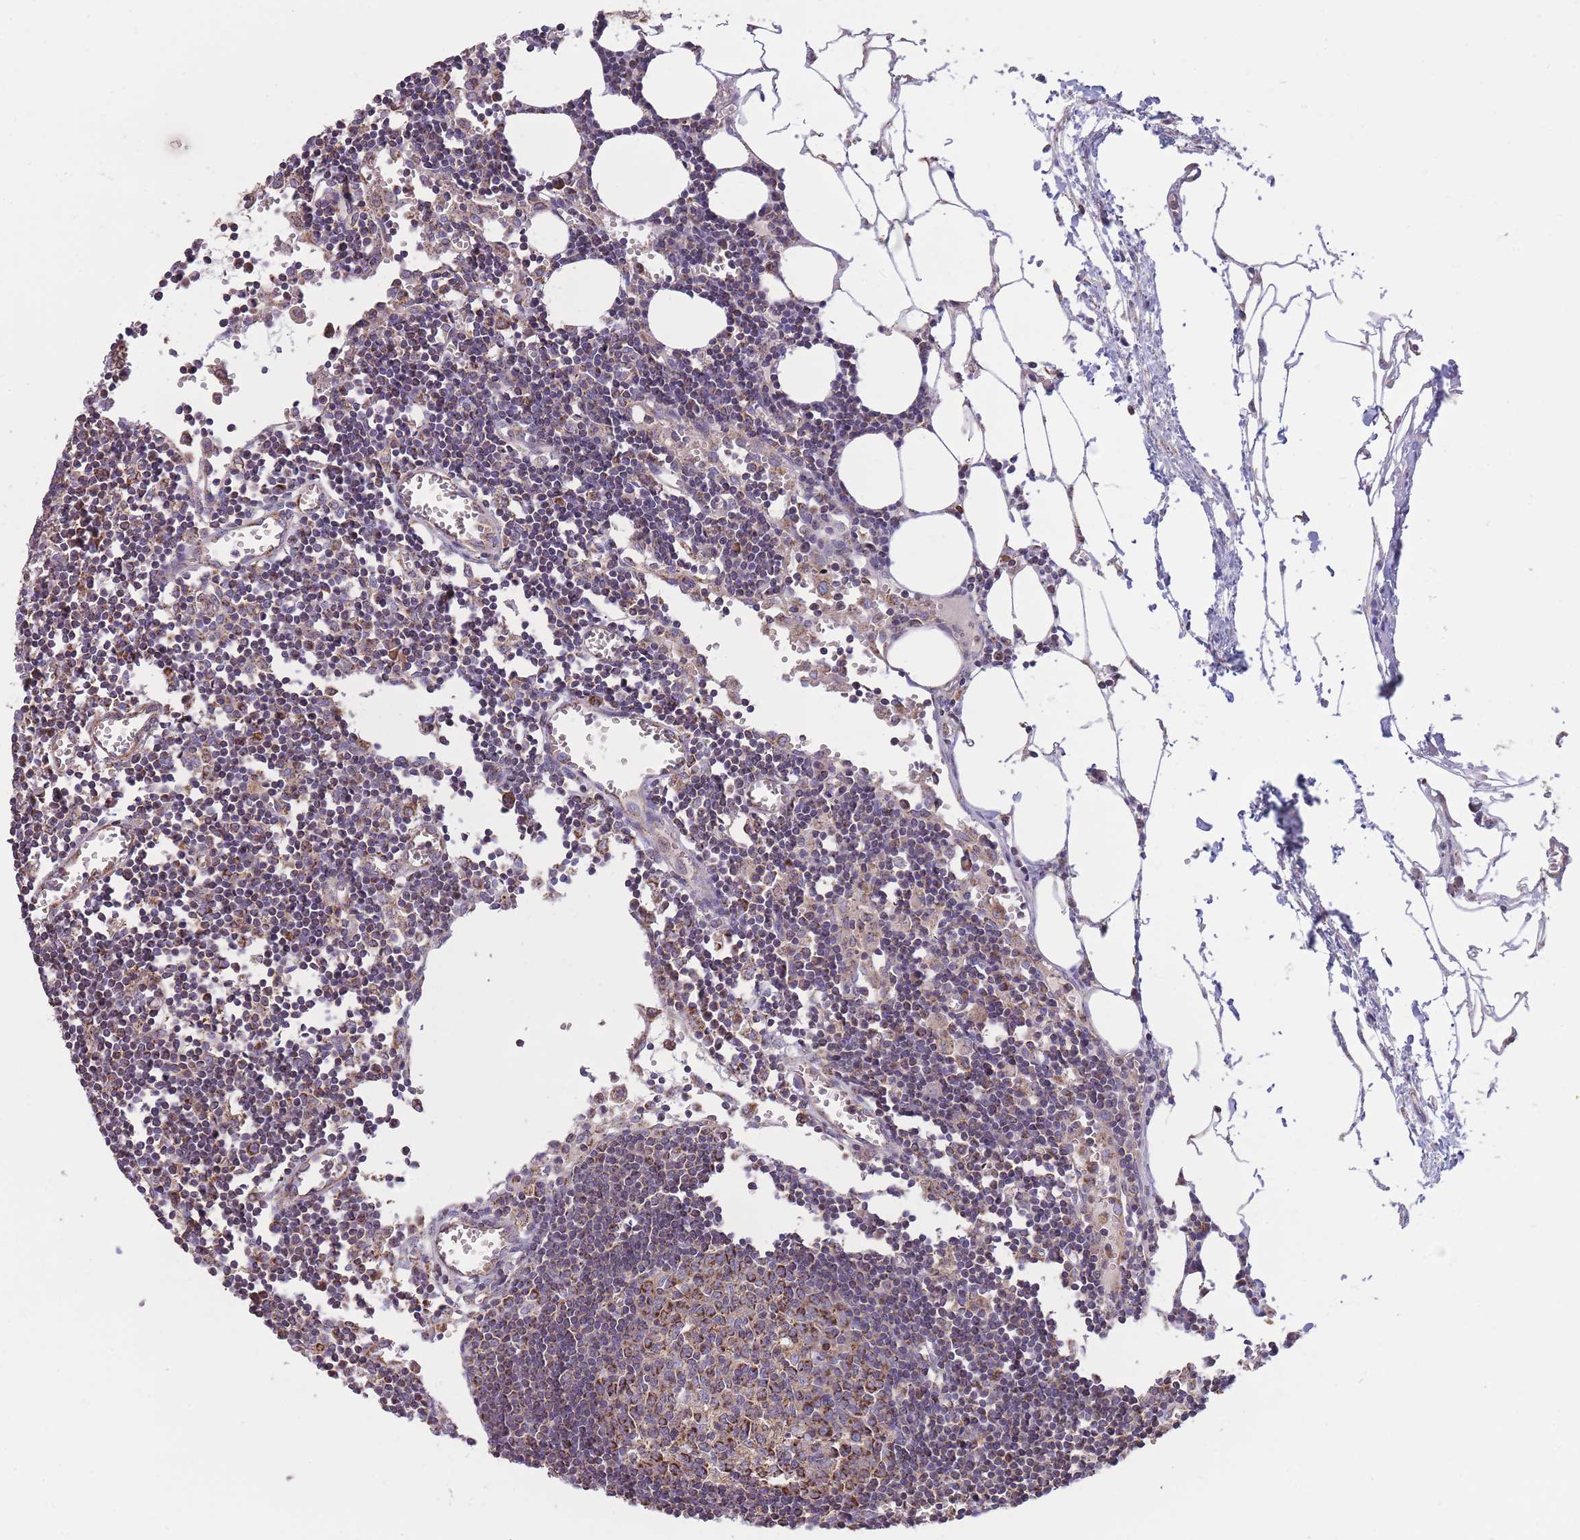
{"staining": {"intensity": "moderate", "quantity": "25%-75%", "location": "cytoplasmic/membranous"}, "tissue": "lymph node", "cell_type": "Germinal center cells", "image_type": "normal", "snomed": [{"axis": "morphology", "description": "Normal tissue, NOS"}, {"axis": "topography", "description": "Lymph node"}], "caption": "Lymph node stained with immunohistochemistry displays moderate cytoplasmic/membranous staining in approximately 25%-75% of germinal center cells.", "gene": "KIF16B", "patient": {"sex": "male", "age": 62}}